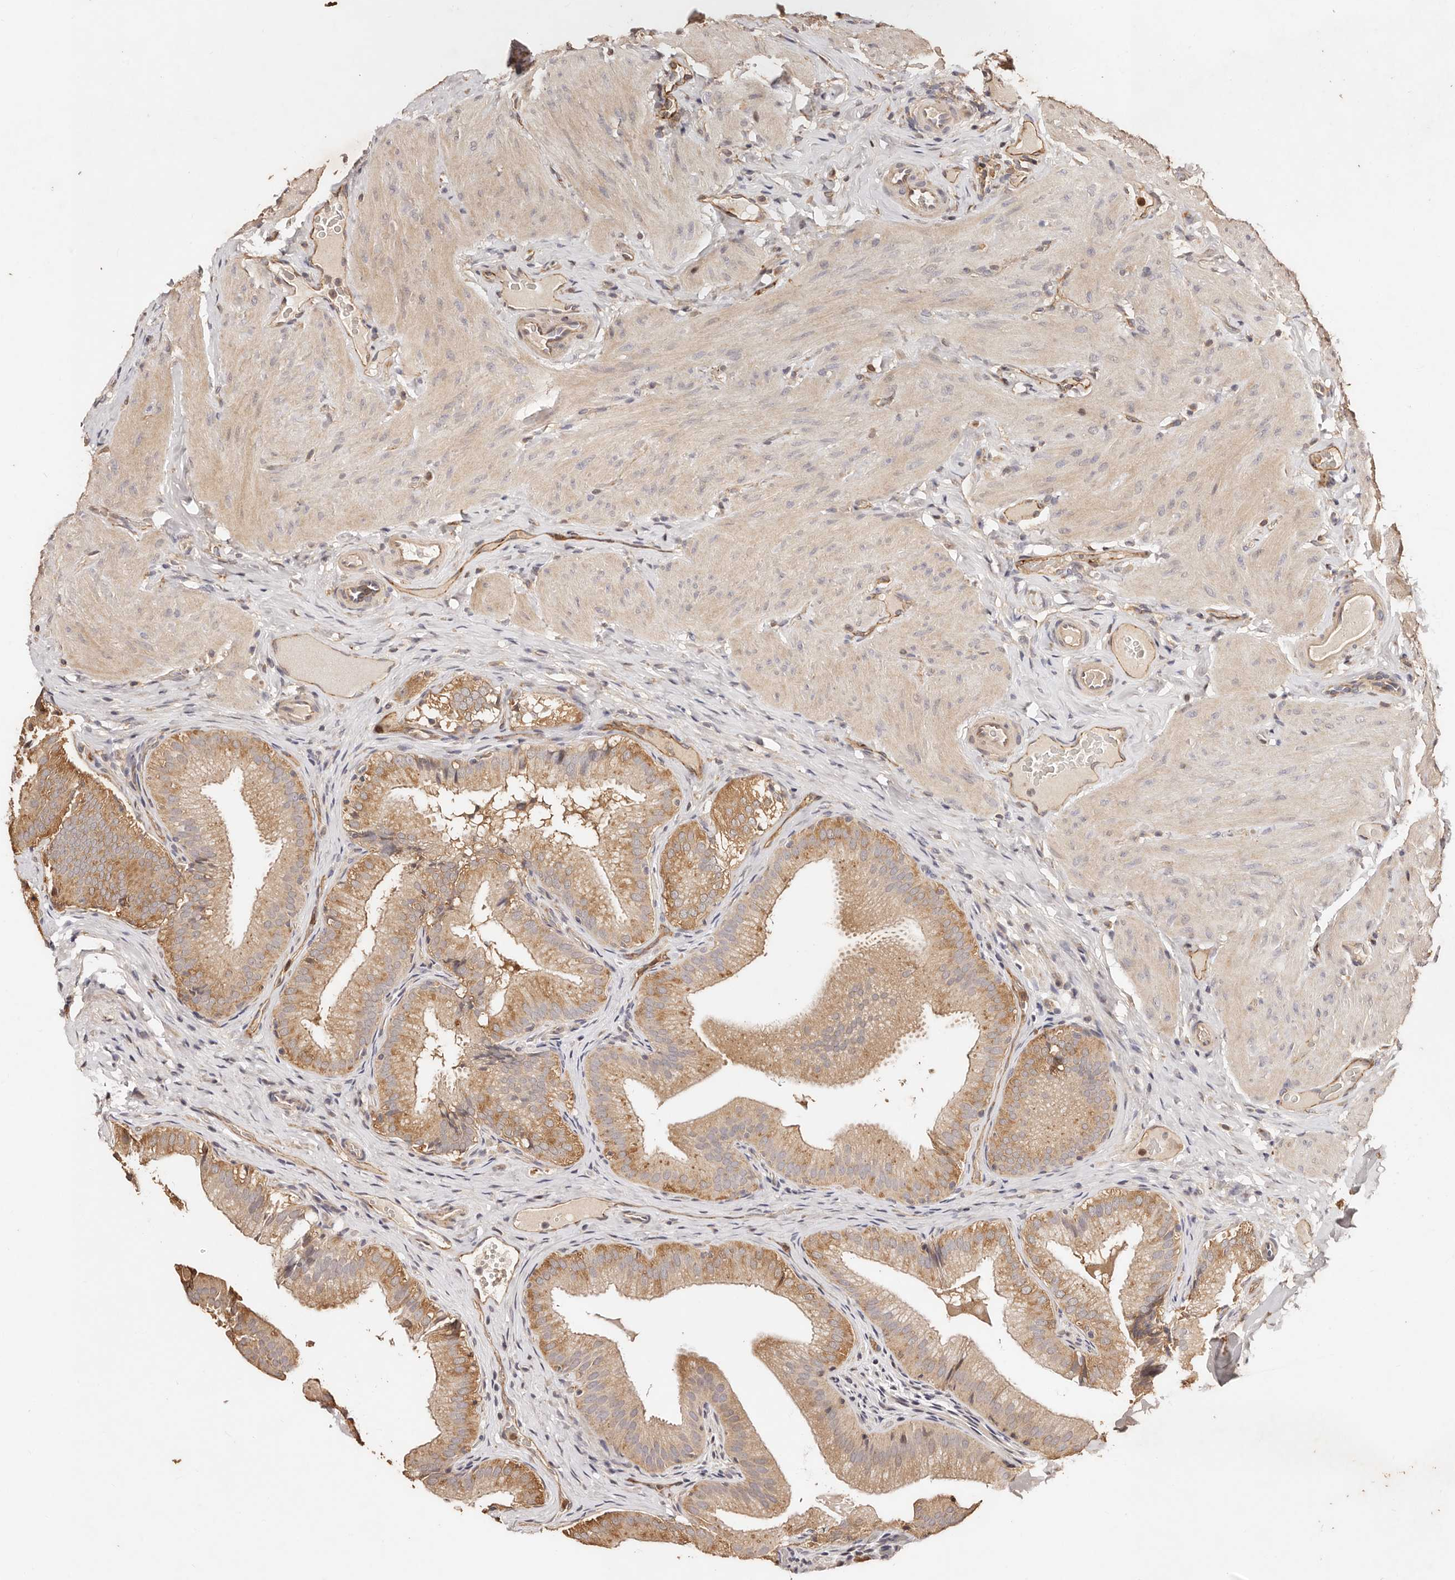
{"staining": {"intensity": "moderate", "quantity": "25%-75%", "location": "cytoplasmic/membranous"}, "tissue": "gallbladder", "cell_type": "Glandular cells", "image_type": "normal", "snomed": [{"axis": "morphology", "description": "Normal tissue, NOS"}, {"axis": "topography", "description": "Gallbladder"}], "caption": "Protein staining by IHC shows moderate cytoplasmic/membranous positivity in approximately 25%-75% of glandular cells in unremarkable gallbladder. (Brightfield microscopy of DAB IHC at high magnification).", "gene": "CCL14", "patient": {"sex": "female", "age": 30}}